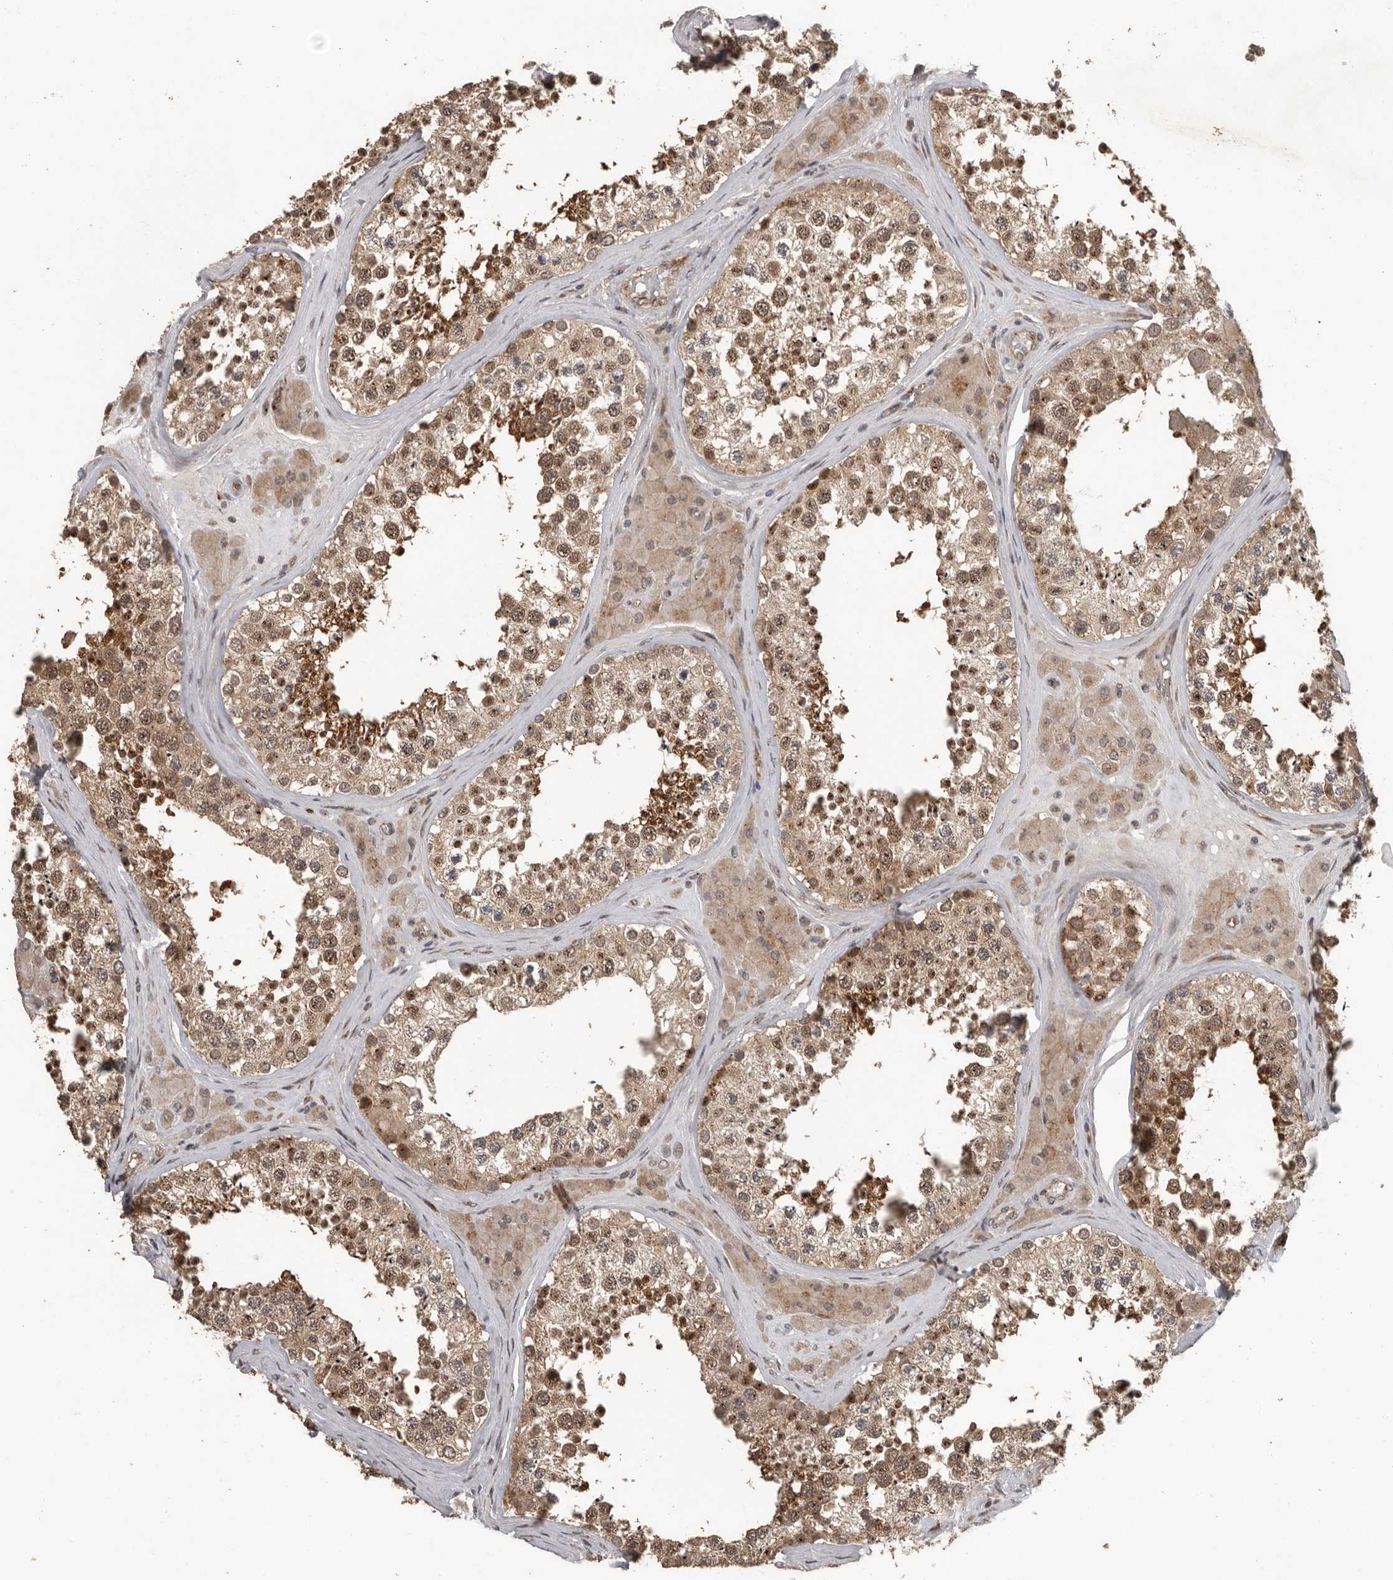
{"staining": {"intensity": "moderate", "quantity": ">75%", "location": "cytoplasmic/membranous,nuclear"}, "tissue": "testis", "cell_type": "Cells in seminiferous ducts", "image_type": "normal", "snomed": [{"axis": "morphology", "description": "Normal tissue, NOS"}, {"axis": "topography", "description": "Testis"}], "caption": "This photomicrograph exhibits IHC staining of normal testis, with medium moderate cytoplasmic/membranous,nuclear staining in about >75% of cells in seminiferous ducts.", "gene": "CEP350", "patient": {"sex": "male", "age": 46}}